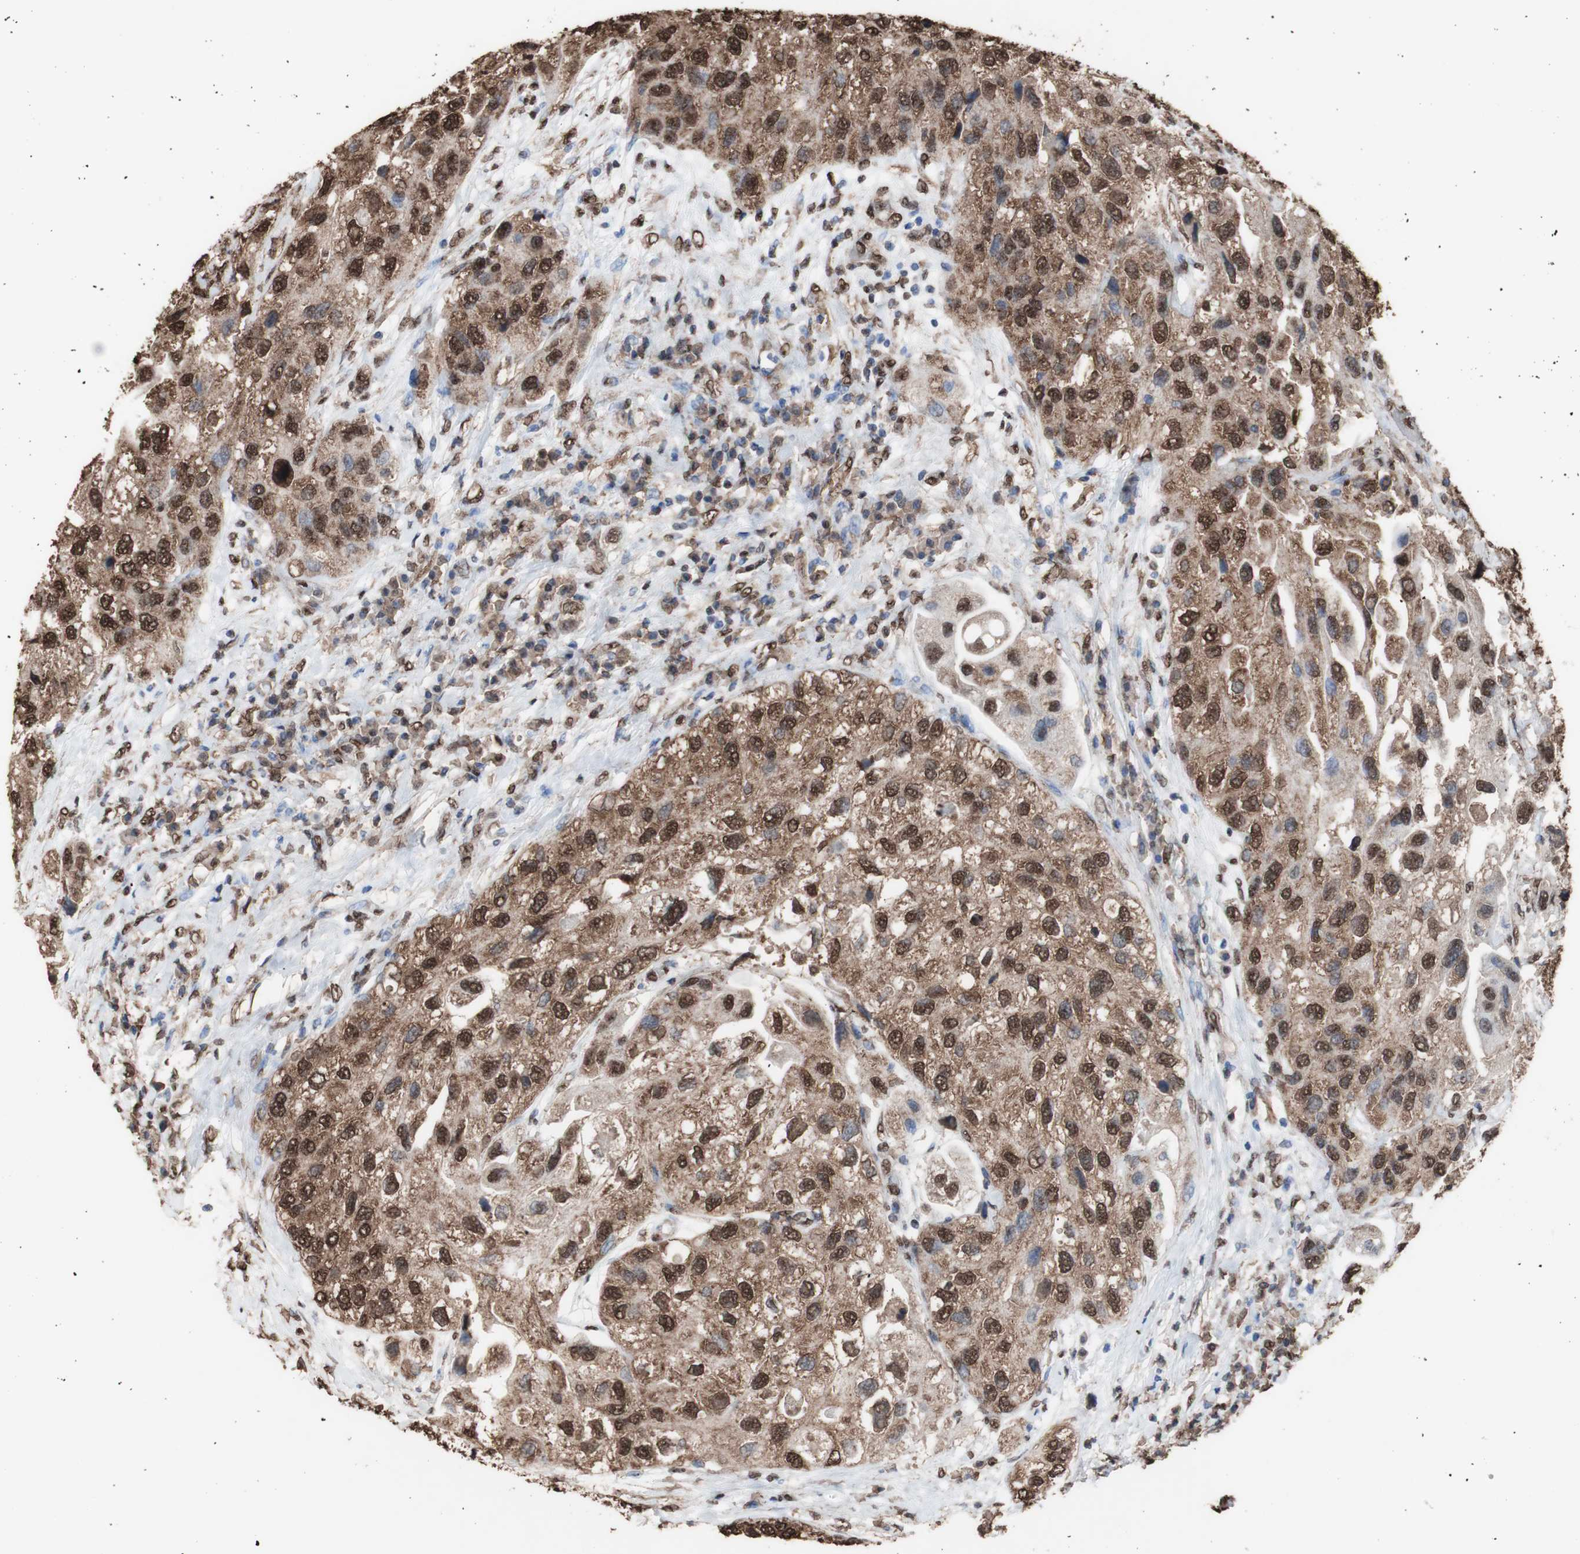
{"staining": {"intensity": "strong", "quantity": ">75%", "location": "cytoplasmic/membranous,nuclear"}, "tissue": "urothelial cancer", "cell_type": "Tumor cells", "image_type": "cancer", "snomed": [{"axis": "morphology", "description": "Urothelial carcinoma, High grade"}, {"axis": "topography", "description": "Urinary bladder"}], "caption": "Human high-grade urothelial carcinoma stained with a protein marker demonstrates strong staining in tumor cells.", "gene": "PIDD1", "patient": {"sex": "female", "age": 64}}